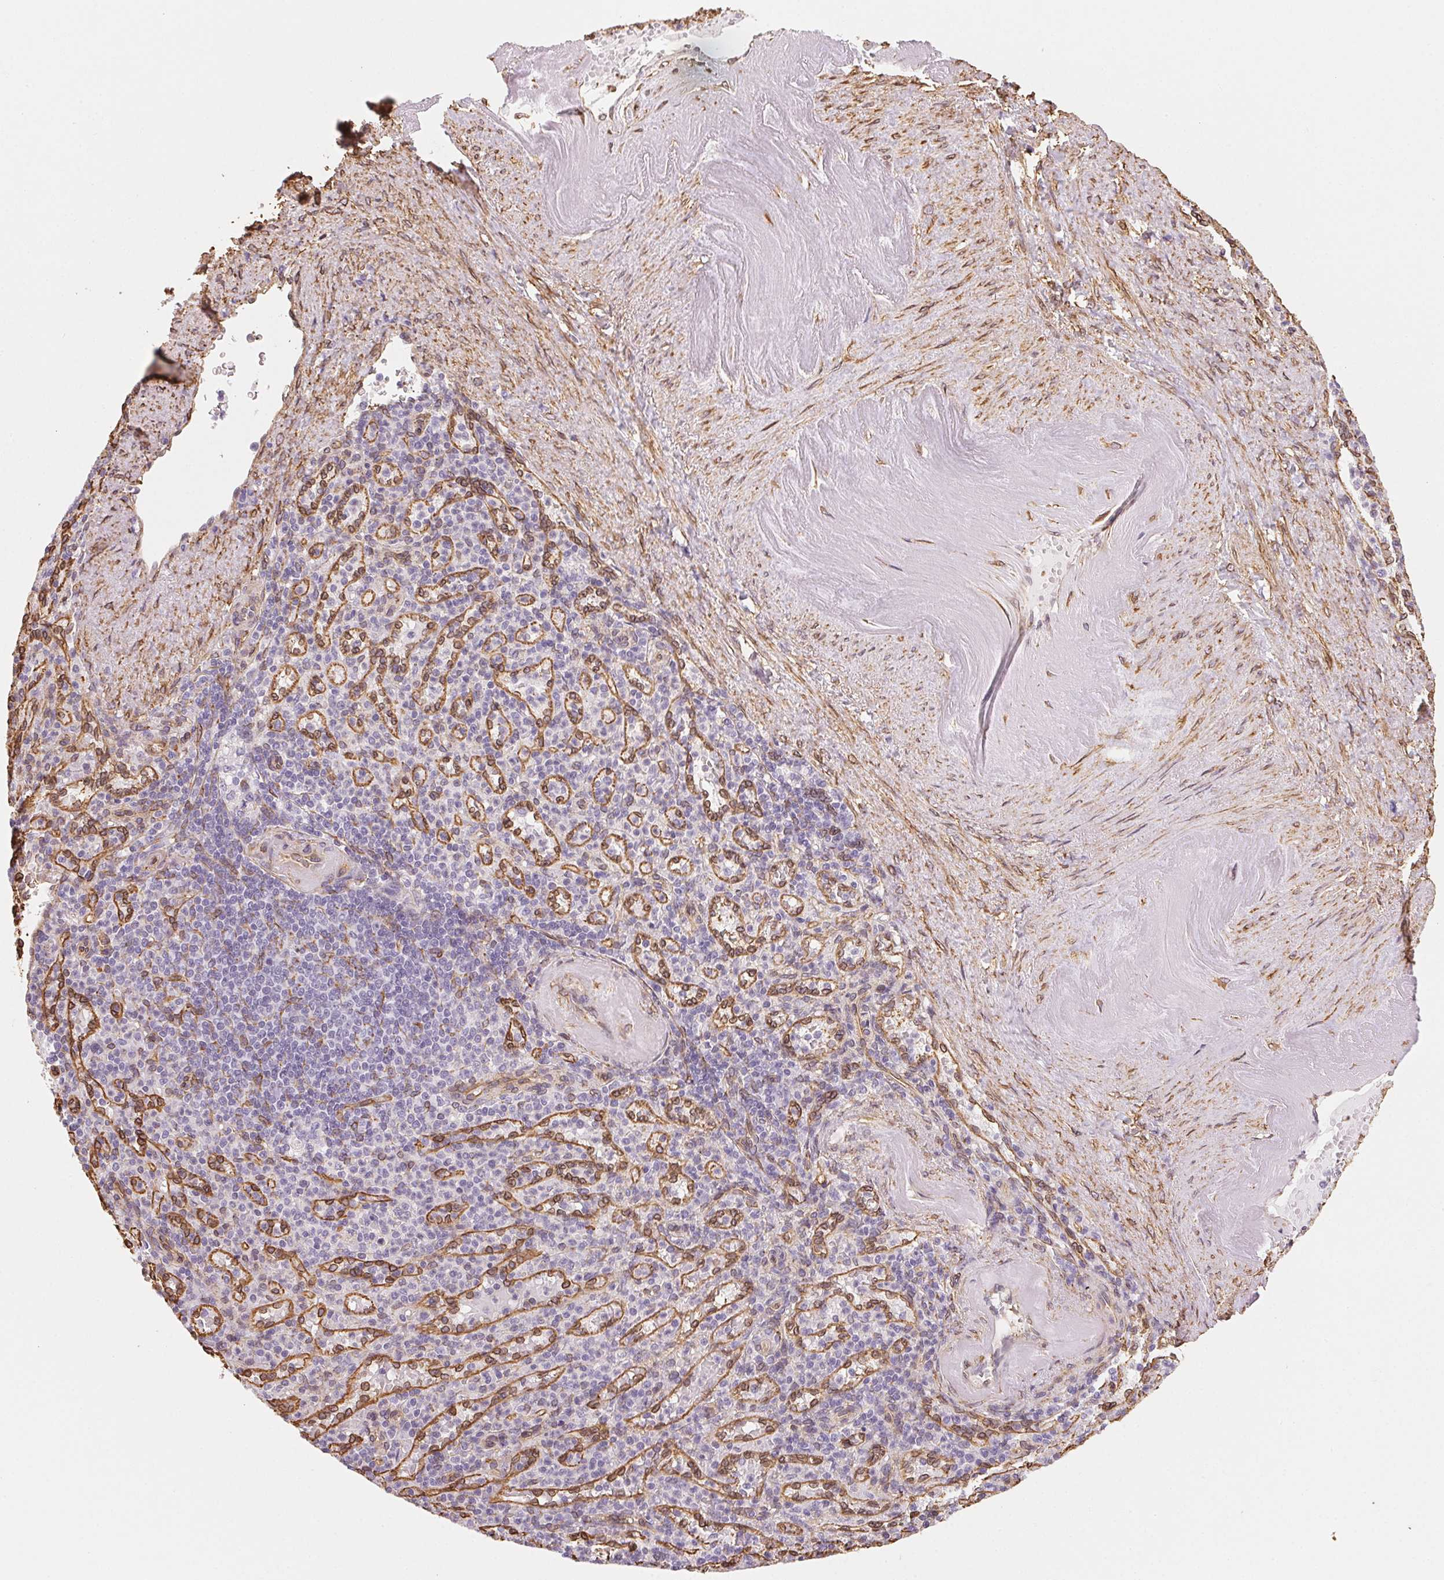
{"staining": {"intensity": "negative", "quantity": "none", "location": "none"}, "tissue": "spleen", "cell_type": "Cells in red pulp", "image_type": "normal", "snomed": [{"axis": "morphology", "description": "Normal tissue, NOS"}, {"axis": "topography", "description": "Spleen"}], "caption": "Immunohistochemistry (IHC) of normal spleen reveals no staining in cells in red pulp.", "gene": "RSBN1", "patient": {"sex": "female", "age": 74}}